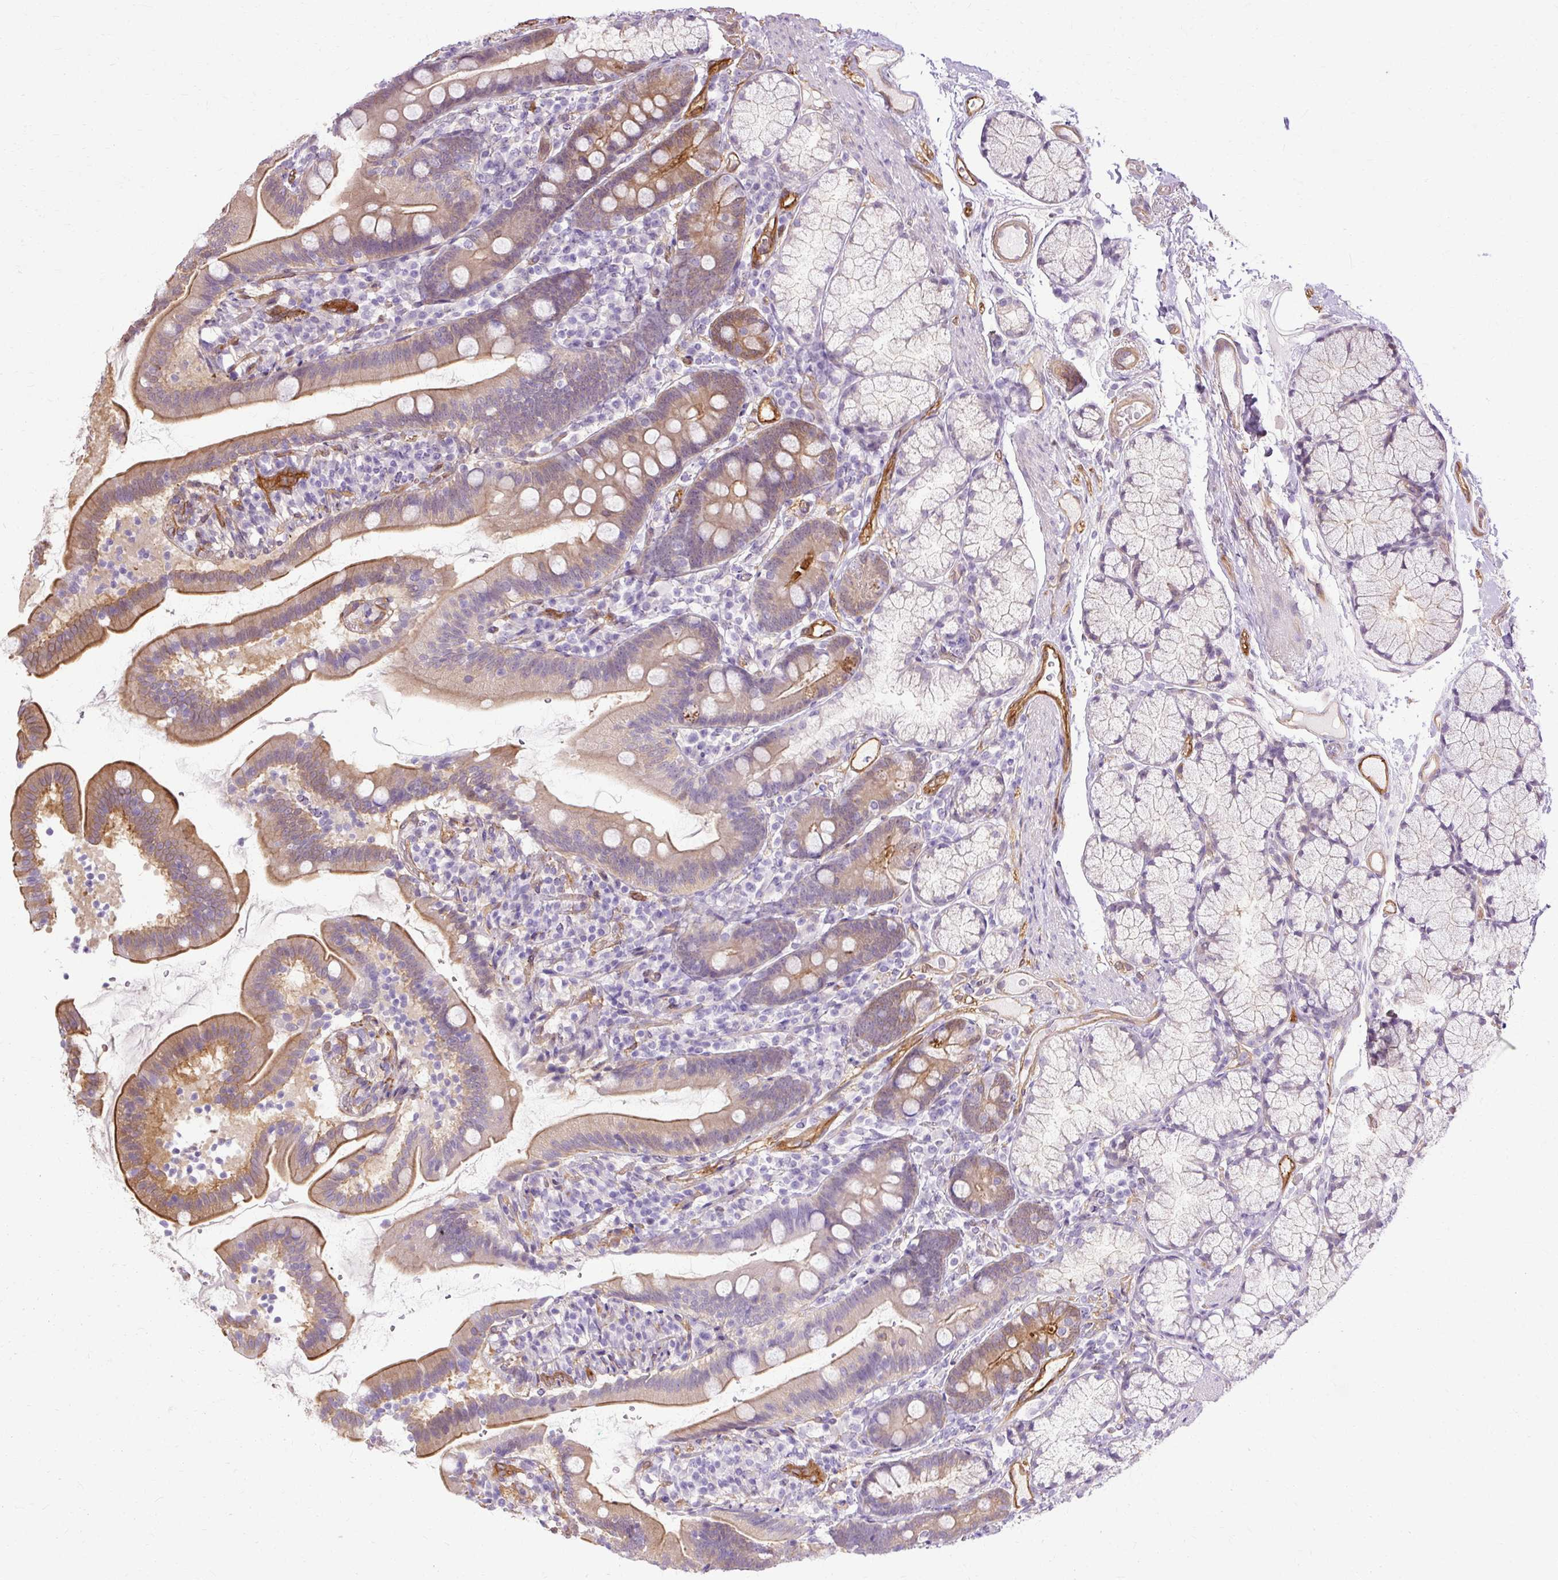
{"staining": {"intensity": "moderate", "quantity": ">75%", "location": "cytoplasmic/membranous"}, "tissue": "duodenum", "cell_type": "Glandular cells", "image_type": "normal", "snomed": [{"axis": "morphology", "description": "Normal tissue, NOS"}, {"axis": "topography", "description": "Duodenum"}], "caption": "High-magnification brightfield microscopy of benign duodenum stained with DAB (3,3'-diaminobenzidine) (brown) and counterstained with hematoxylin (blue). glandular cells exhibit moderate cytoplasmic/membranous positivity is present in about>75% of cells.", "gene": "CNN3", "patient": {"sex": "female", "age": 67}}